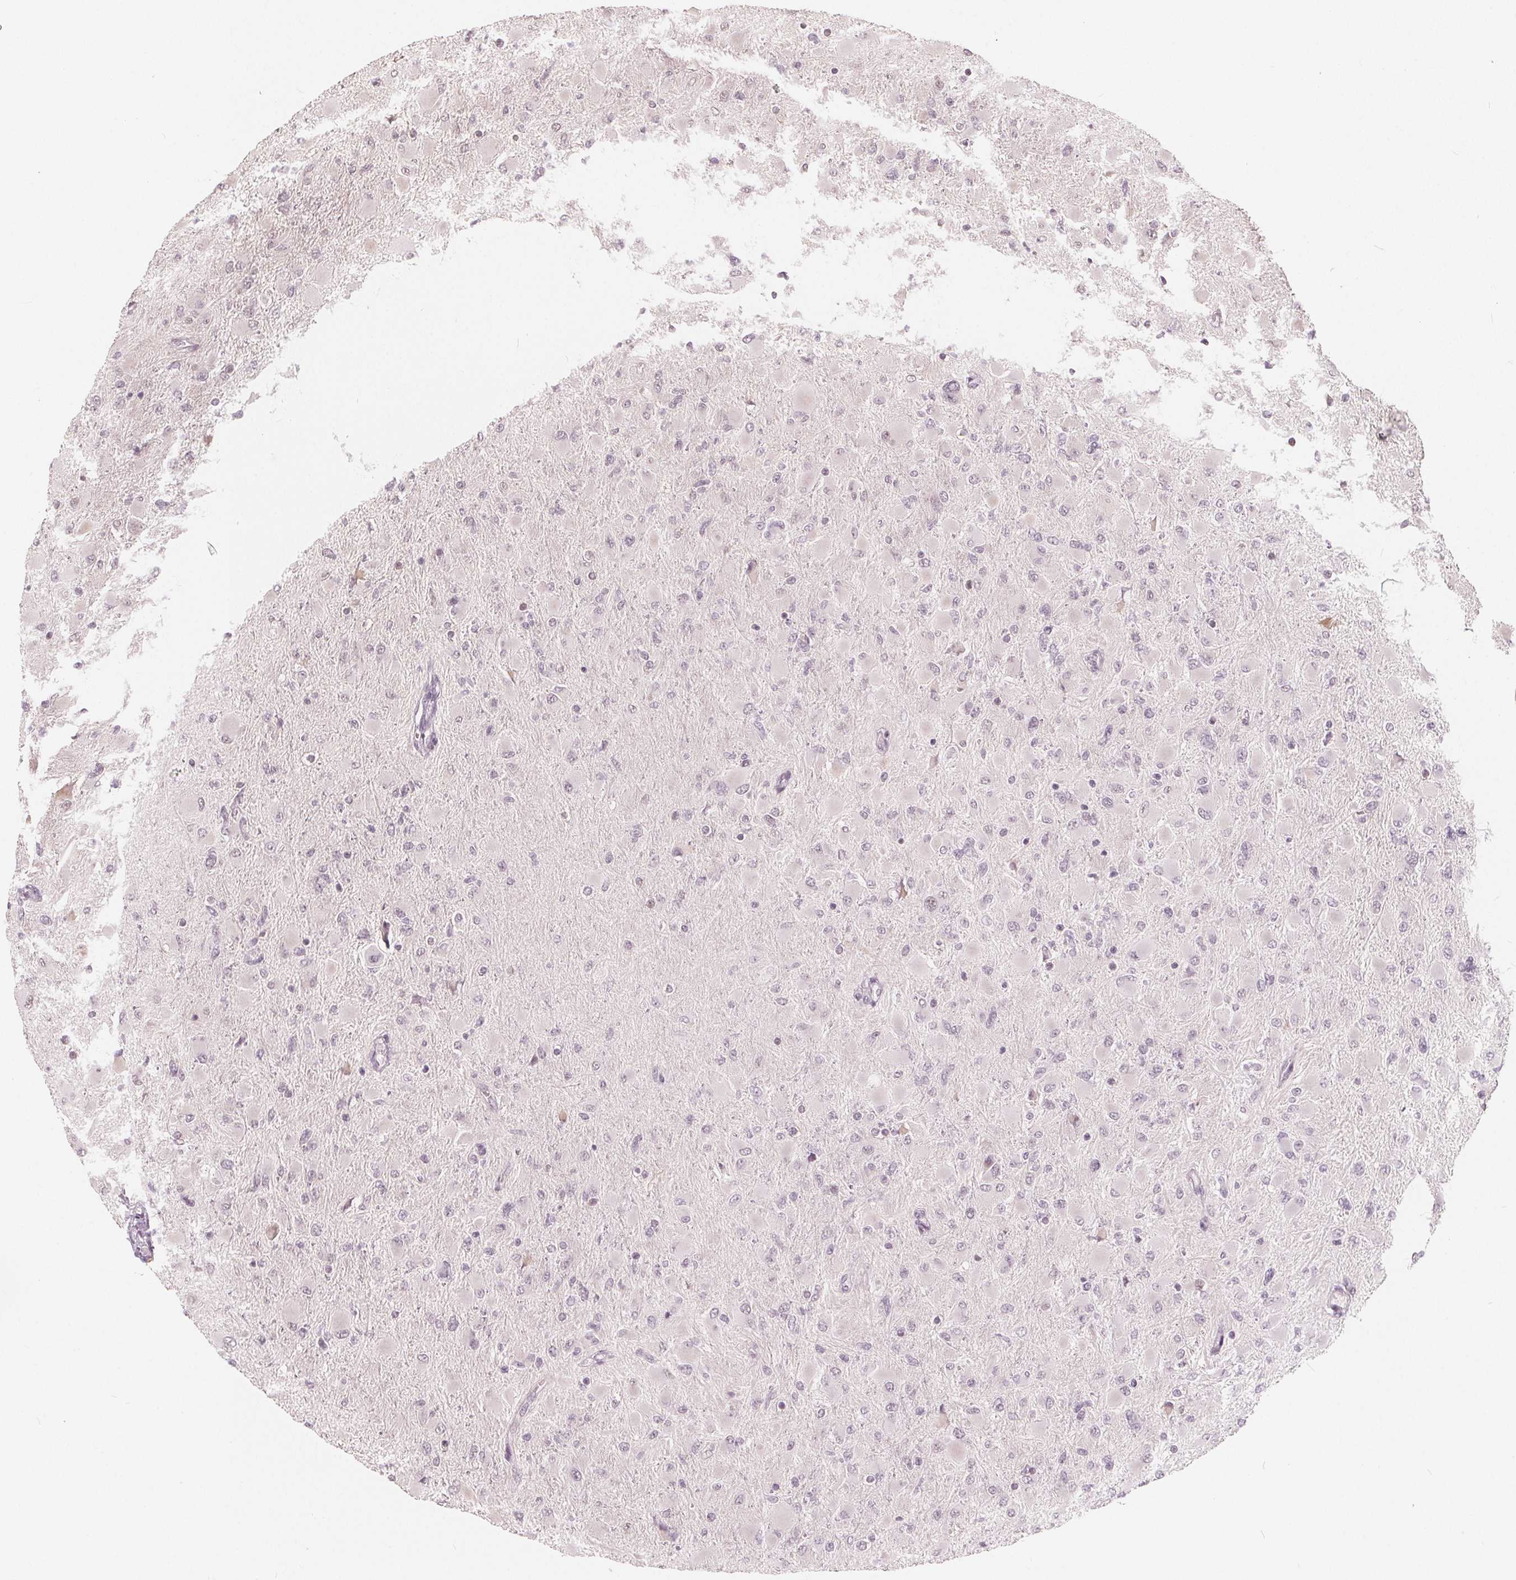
{"staining": {"intensity": "negative", "quantity": "none", "location": "none"}, "tissue": "glioma", "cell_type": "Tumor cells", "image_type": "cancer", "snomed": [{"axis": "morphology", "description": "Glioma, malignant, High grade"}, {"axis": "topography", "description": "Cerebral cortex"}], "caption": "The image reveals no significant expression in tumor cells of glioma. Brightfield microscopy of immunohistochemistry stained with DAB (3,3'-diaminobenzidine) (brown) and hematoxylin (blue), captured at high magnification.", "gene": "NUP210L", "patient": {"sex": "female", "age": 36}}